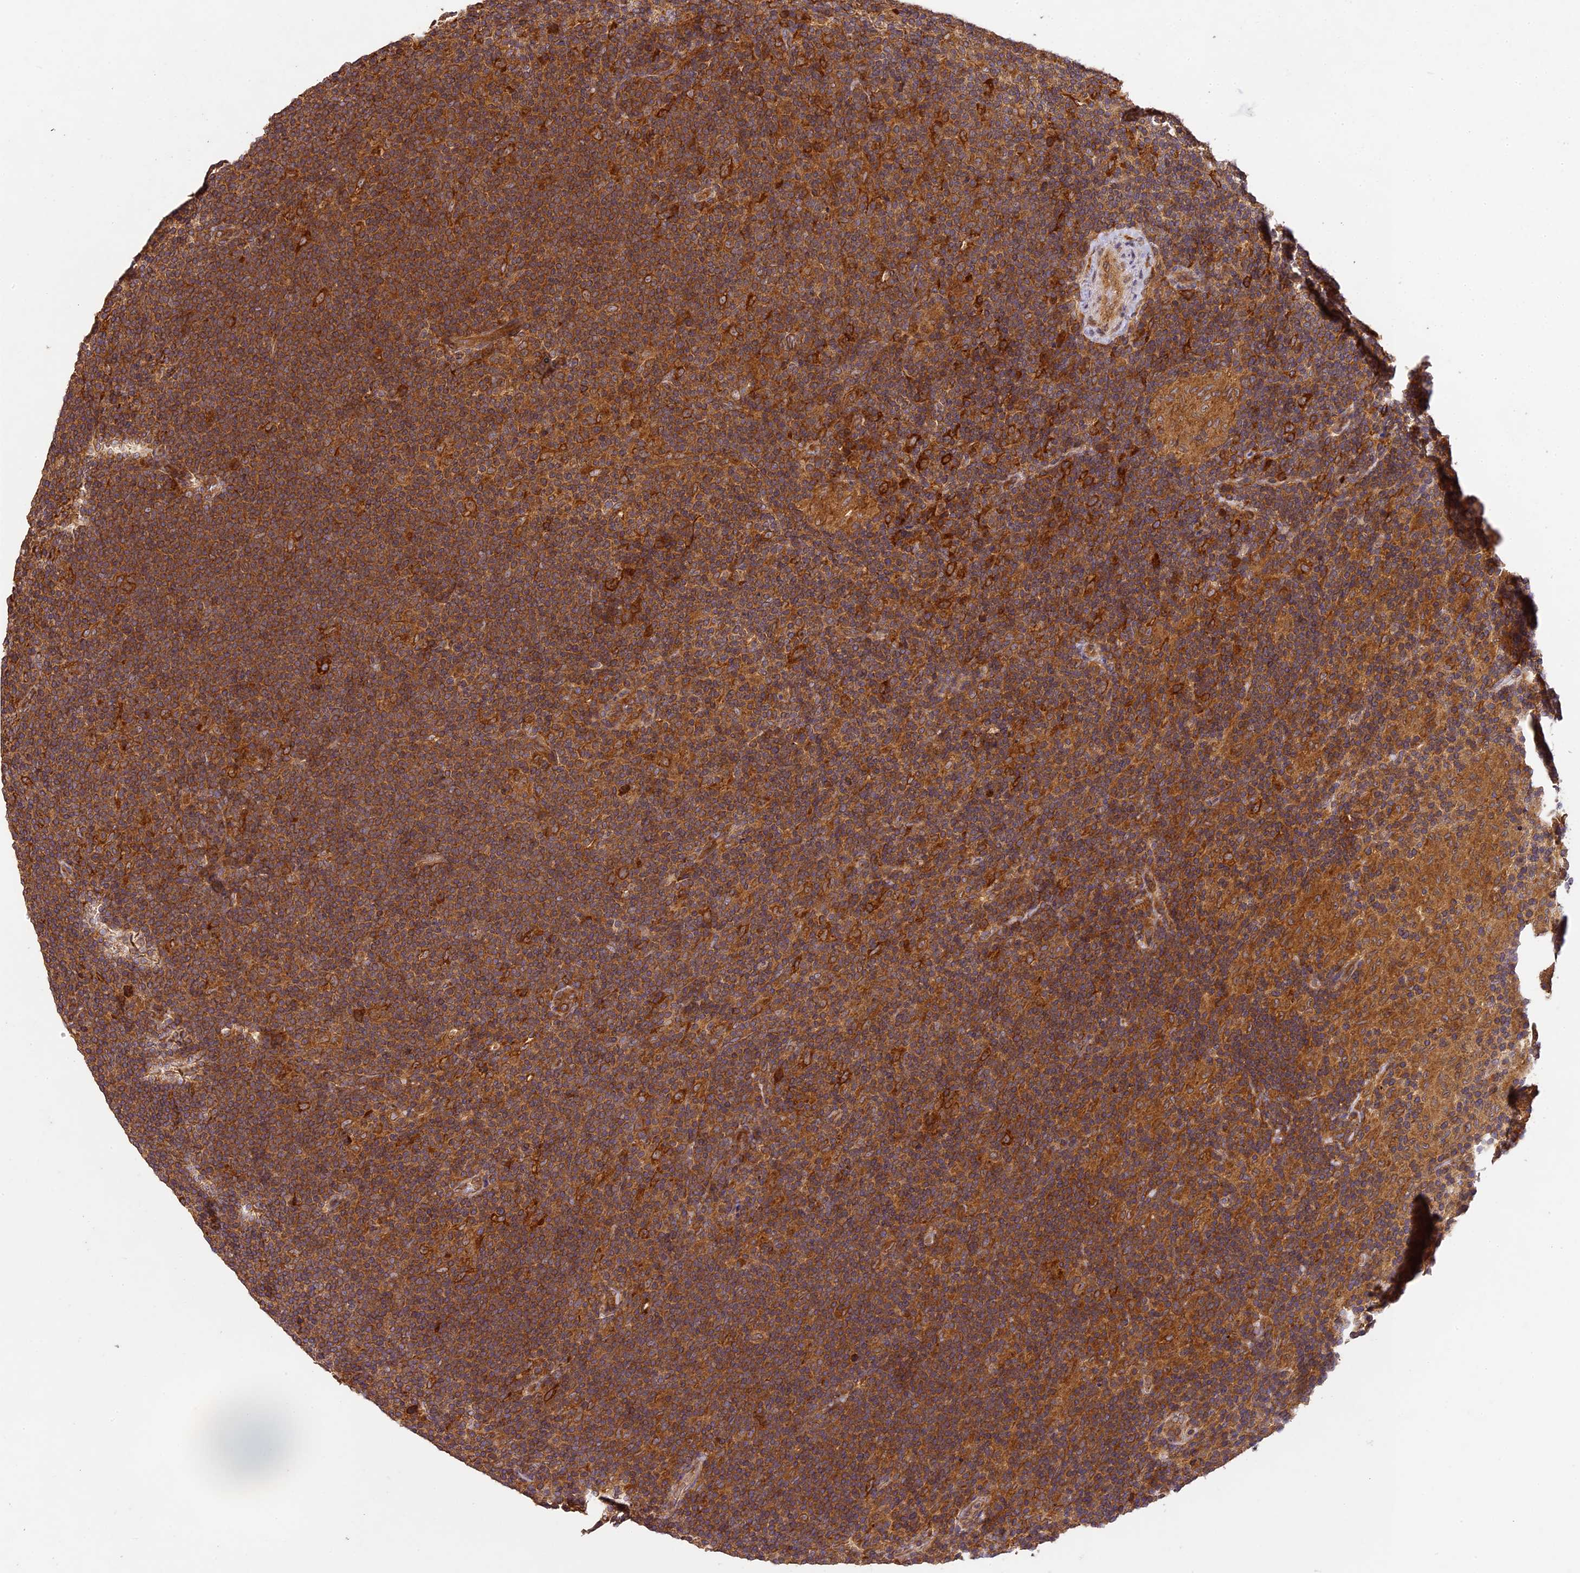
{"staining": {"intensity": "strong", "quantity": ">75%", "location": "cytoplasmic/membranous"}, "tissue": "lymphoma", "cell_type": "Tumor cells", "image_type": "cancer", "snomed": [{"axis": "morphology", "description": "Hodgkin's disease, NOS"}, {"axis": "topography", "description": "Lymph node"}], "caption": "Hodgkin's disease stained with a brown dye shows strong cytoplasmic/membranous positive expression in about >75% of tumor cells.", "gene": "BRAP", "patient": {"sex": "female", "age": 57}}